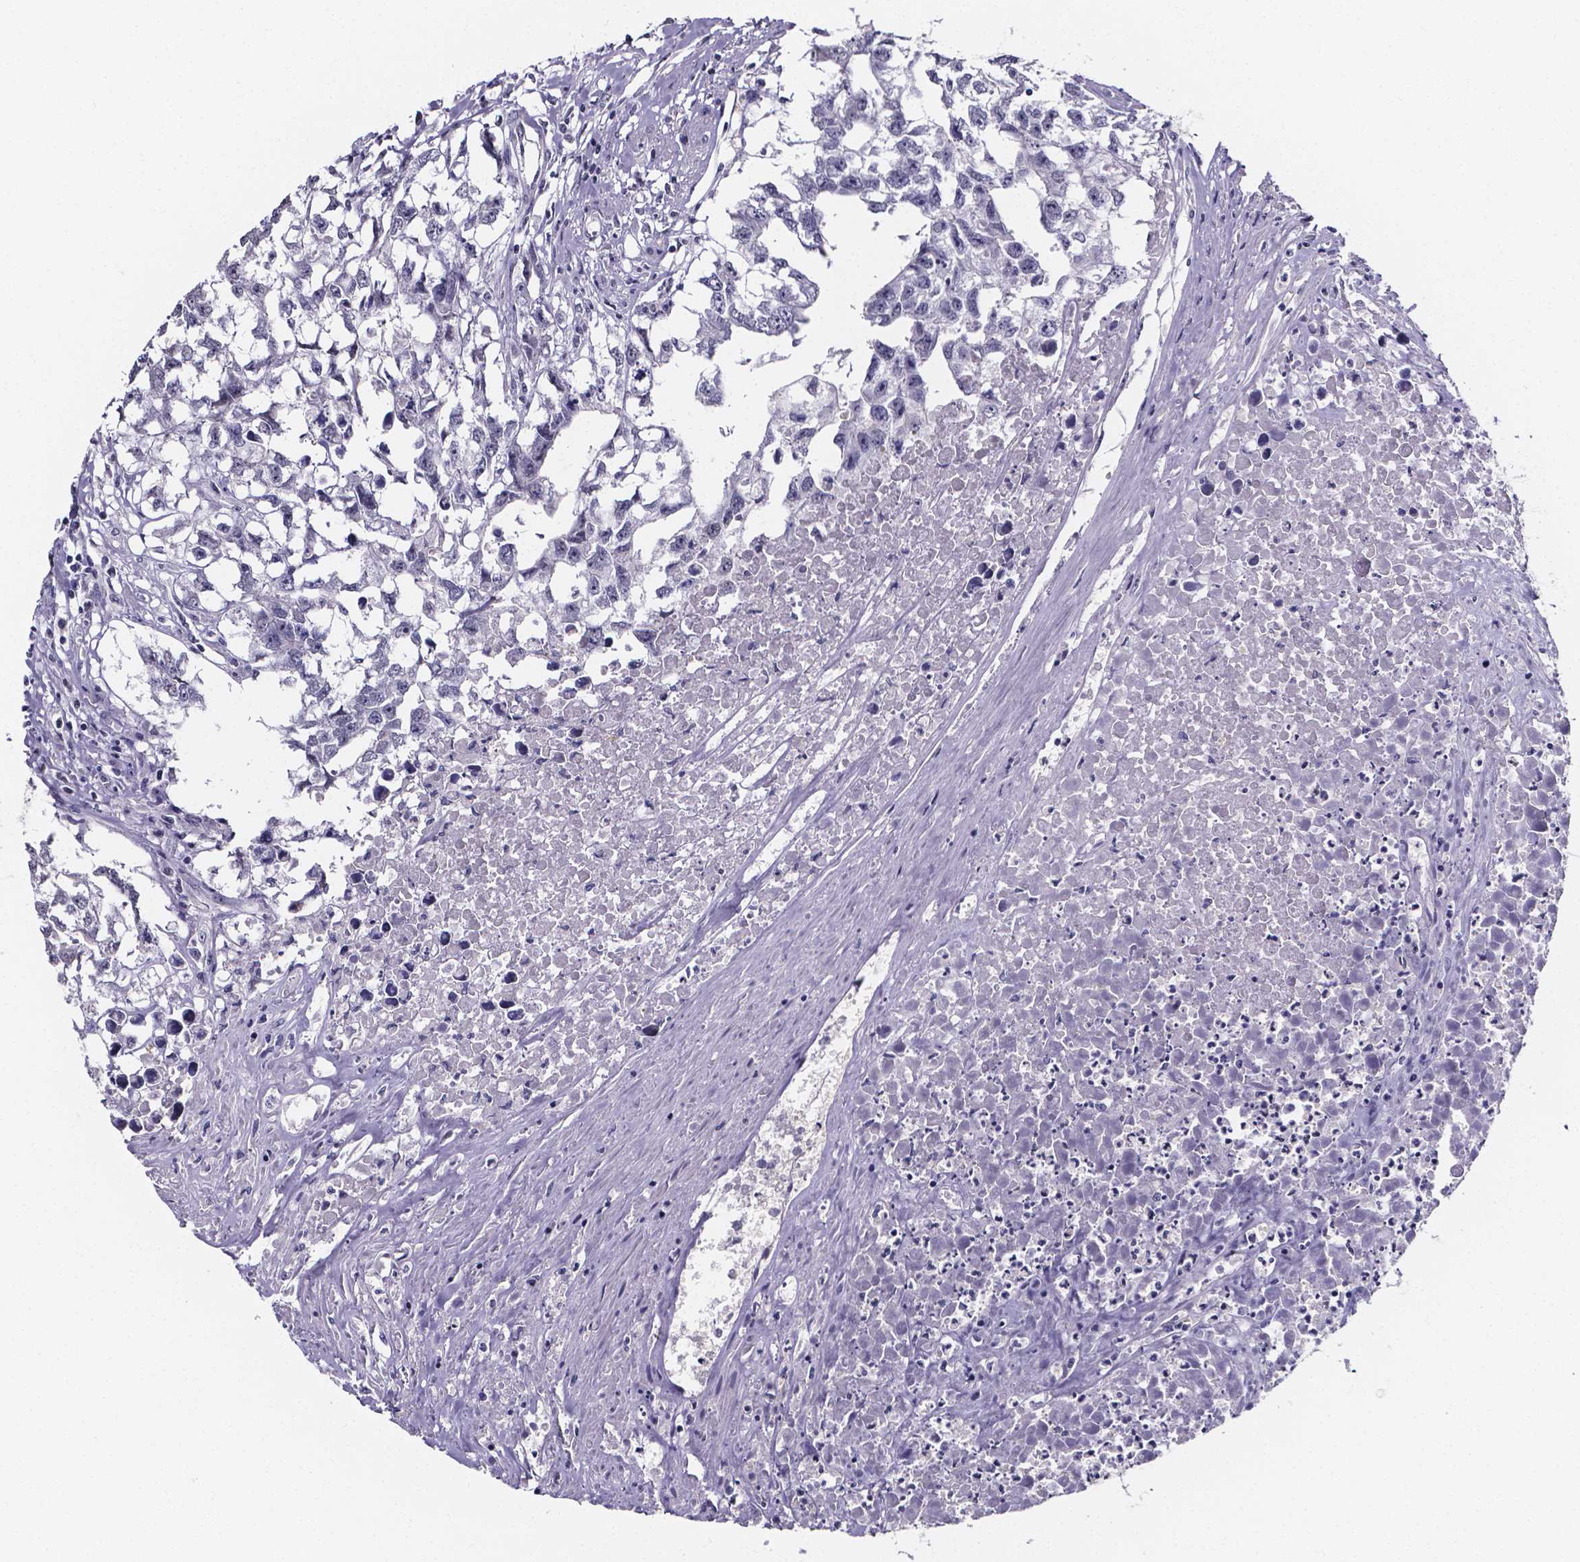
{"staining": {"intensity": "negative", "quantity": "none", "location": "none"}, "tissue": "testis cancer", "cell_type": "Tumor cells", "image_type": "cancer", "snomed": [{"axis": "morphology", "description": "Carcinoma, Embryonal, NOS"}, {"axis": "morphology", "description": "Teratoma, malignant, NOS"}, {"axis": "topography", "description": "Testis"}], "caption": "A high-resolution micrograph shows immunohistochemistry (IHC) staining of testis embryonal carcinoma, which demonstrates no significant positivity in tumor cells.", "gene": "IZUMO1", "patient": {"sex": "male", "age": 44}}